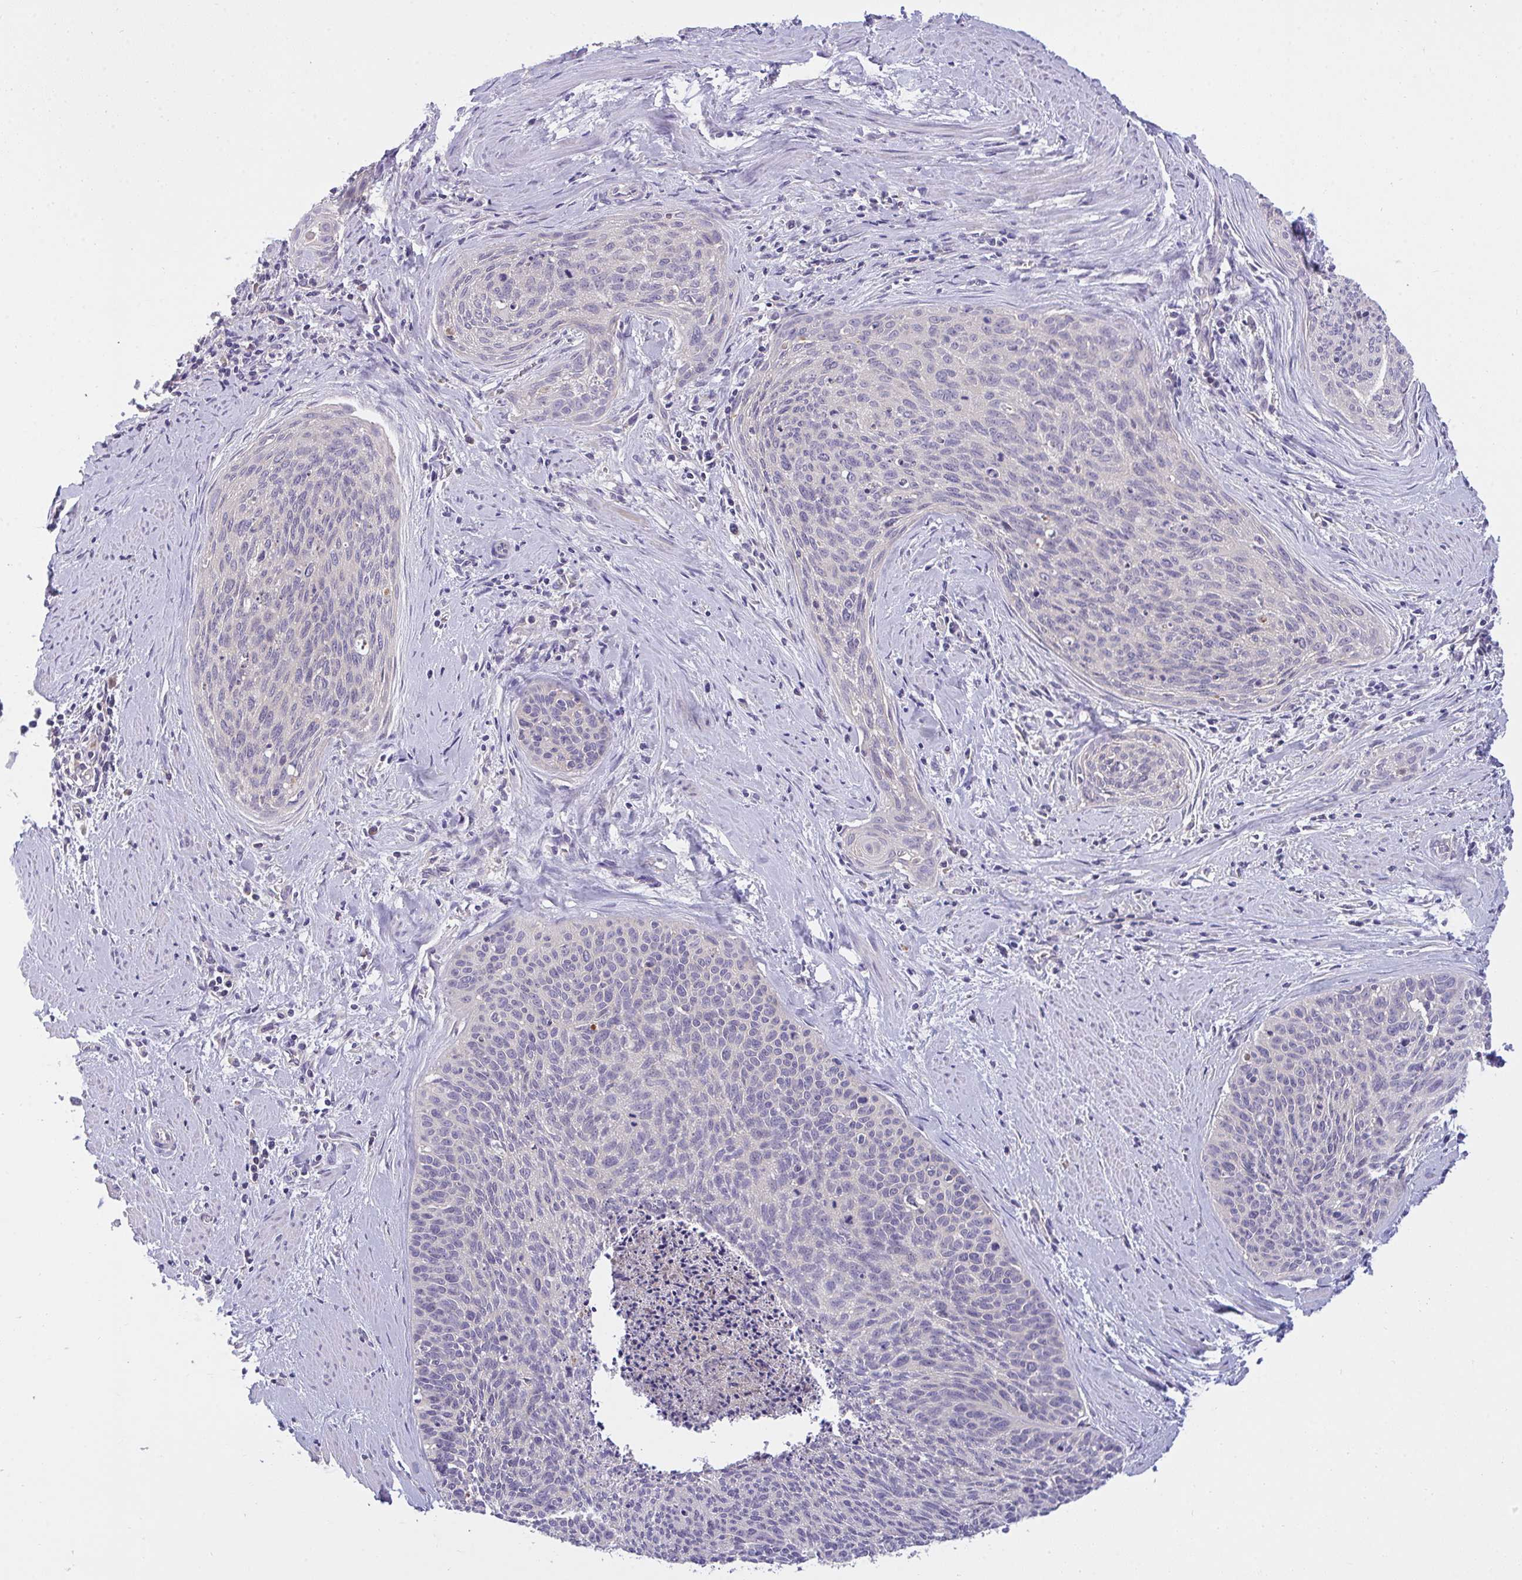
{"staining": {"intensity": "negative", "quantity": "none", "location": "none"}, "tissue": "cervical cancer", "cell_type": "Tumor cells", "image_type": "cancer", "snomed": [{"axis": "morphology", "description": "Squamous cell carcinoma, NOS"}, {"axis": "topography", "description": "Cervix"}], "caption": "Cervical cancer (squamous cell carcinoma) stained for a protein using immunohistochemistry reveals no staining tumor cells.", "gene": "ZNF581", "patient": {"sex": "female", "age": 55}}